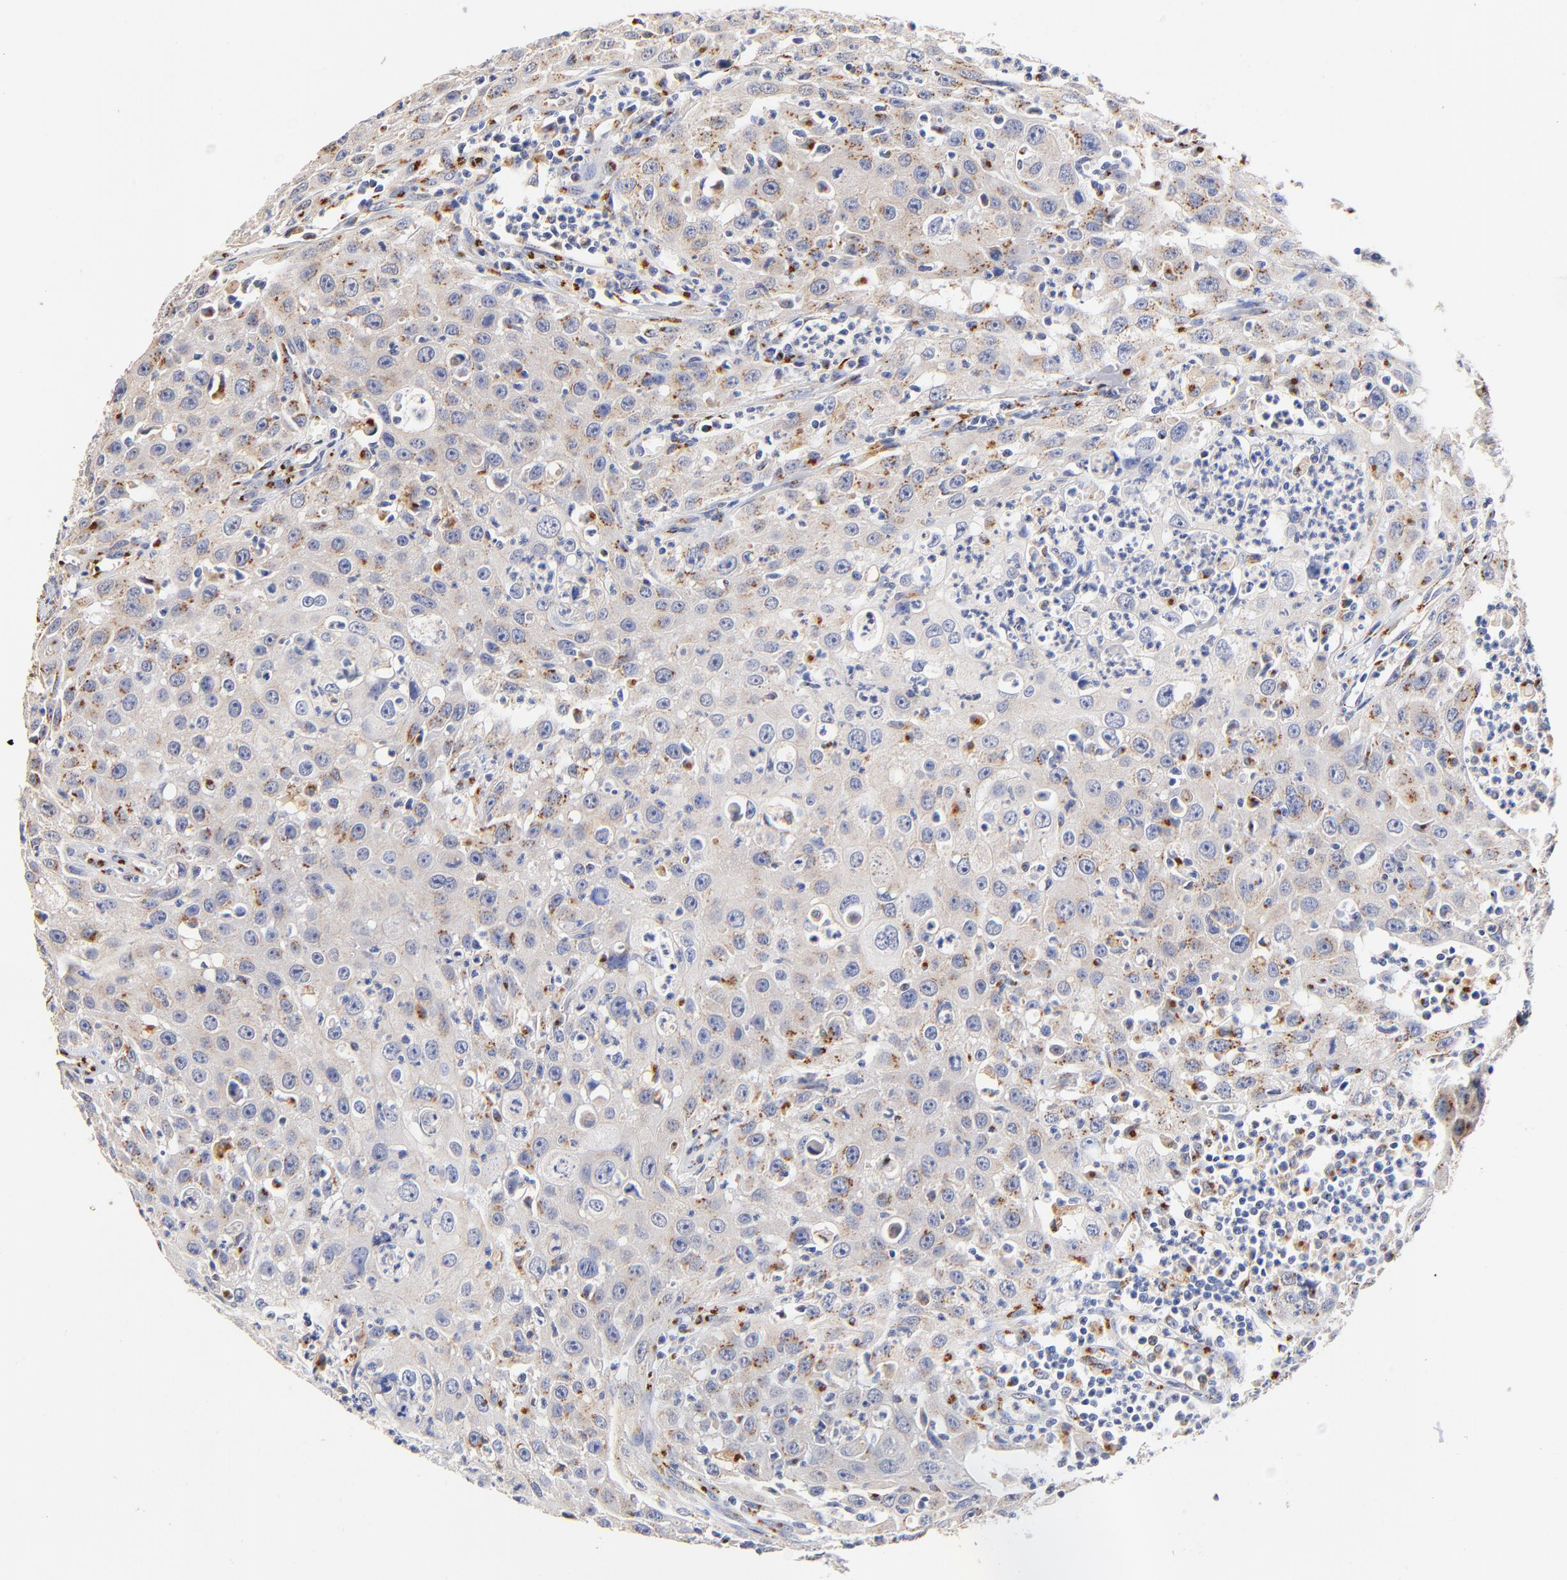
{"staining": {"intensity": "weak", "quantity": "<25%", "location": "cytoplasmic/membranous"}, "tissue": "urothelial cancer", "cell_type": "Tumor cells", "image_type": "cancer", "snomed": [{"axis": "morphology", "description": "Urothelial carcinoma, High grade"}, {"axis": "topography", "description": "Urinary bladder"}], "caption": "An image of human urothelial cancer is negative for staining in tumor cells. (Brightfield microscopy of DAB (3,3'-diaminobenzidine) immunohistochemistry at high magnification).", "gene": "FMNL3", "patient": {"sex": "male", "age": 66}}